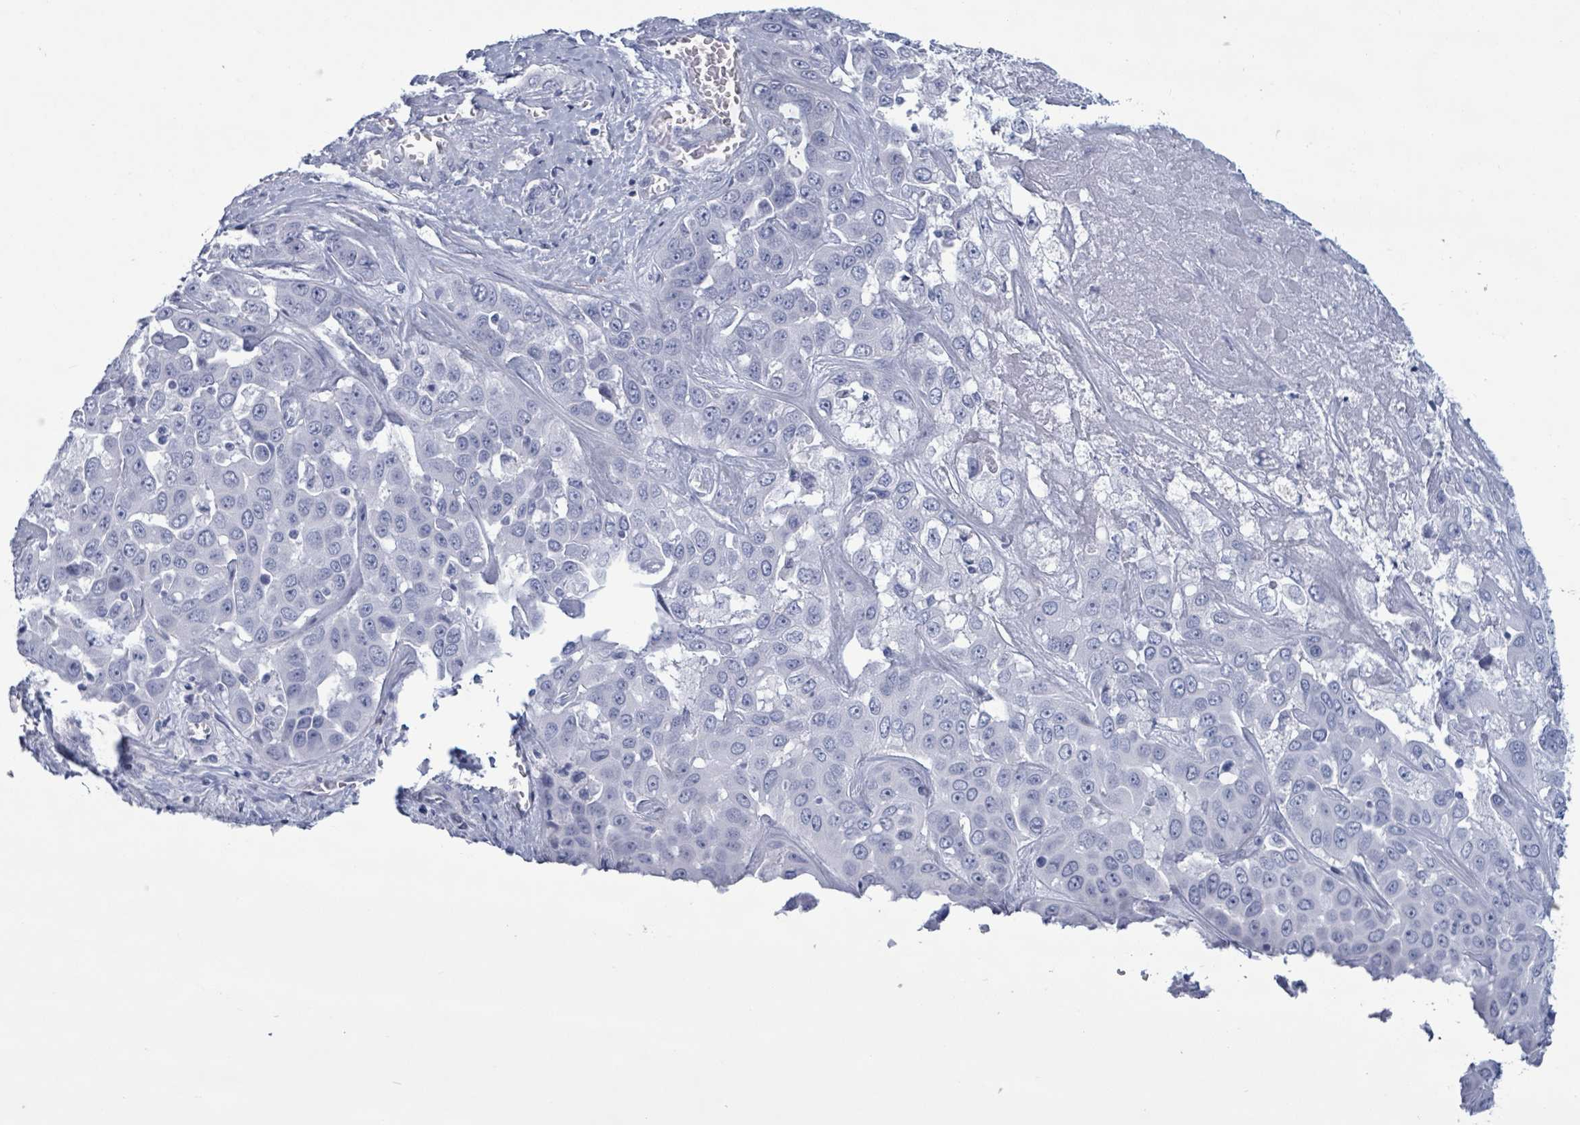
{"staining": {"intensity": "negative", "quantity": "none", "location": "none"}, "tissue": "liver cancer", "cell_type": "Tumor cells", "image_type": "cancer", "snomed": [{"axis": "morphology", "description": "Cholangiocarcinoma"}, {"axis": "topography", "description": "Liver"}], "caption": "DAB immunohistochemical staining of human cholangiocarcinoma (liver) displays no significant positivity in tumor cells.", "gene": "ZNF771", "patient": {"sex": "female", "age": 52}}